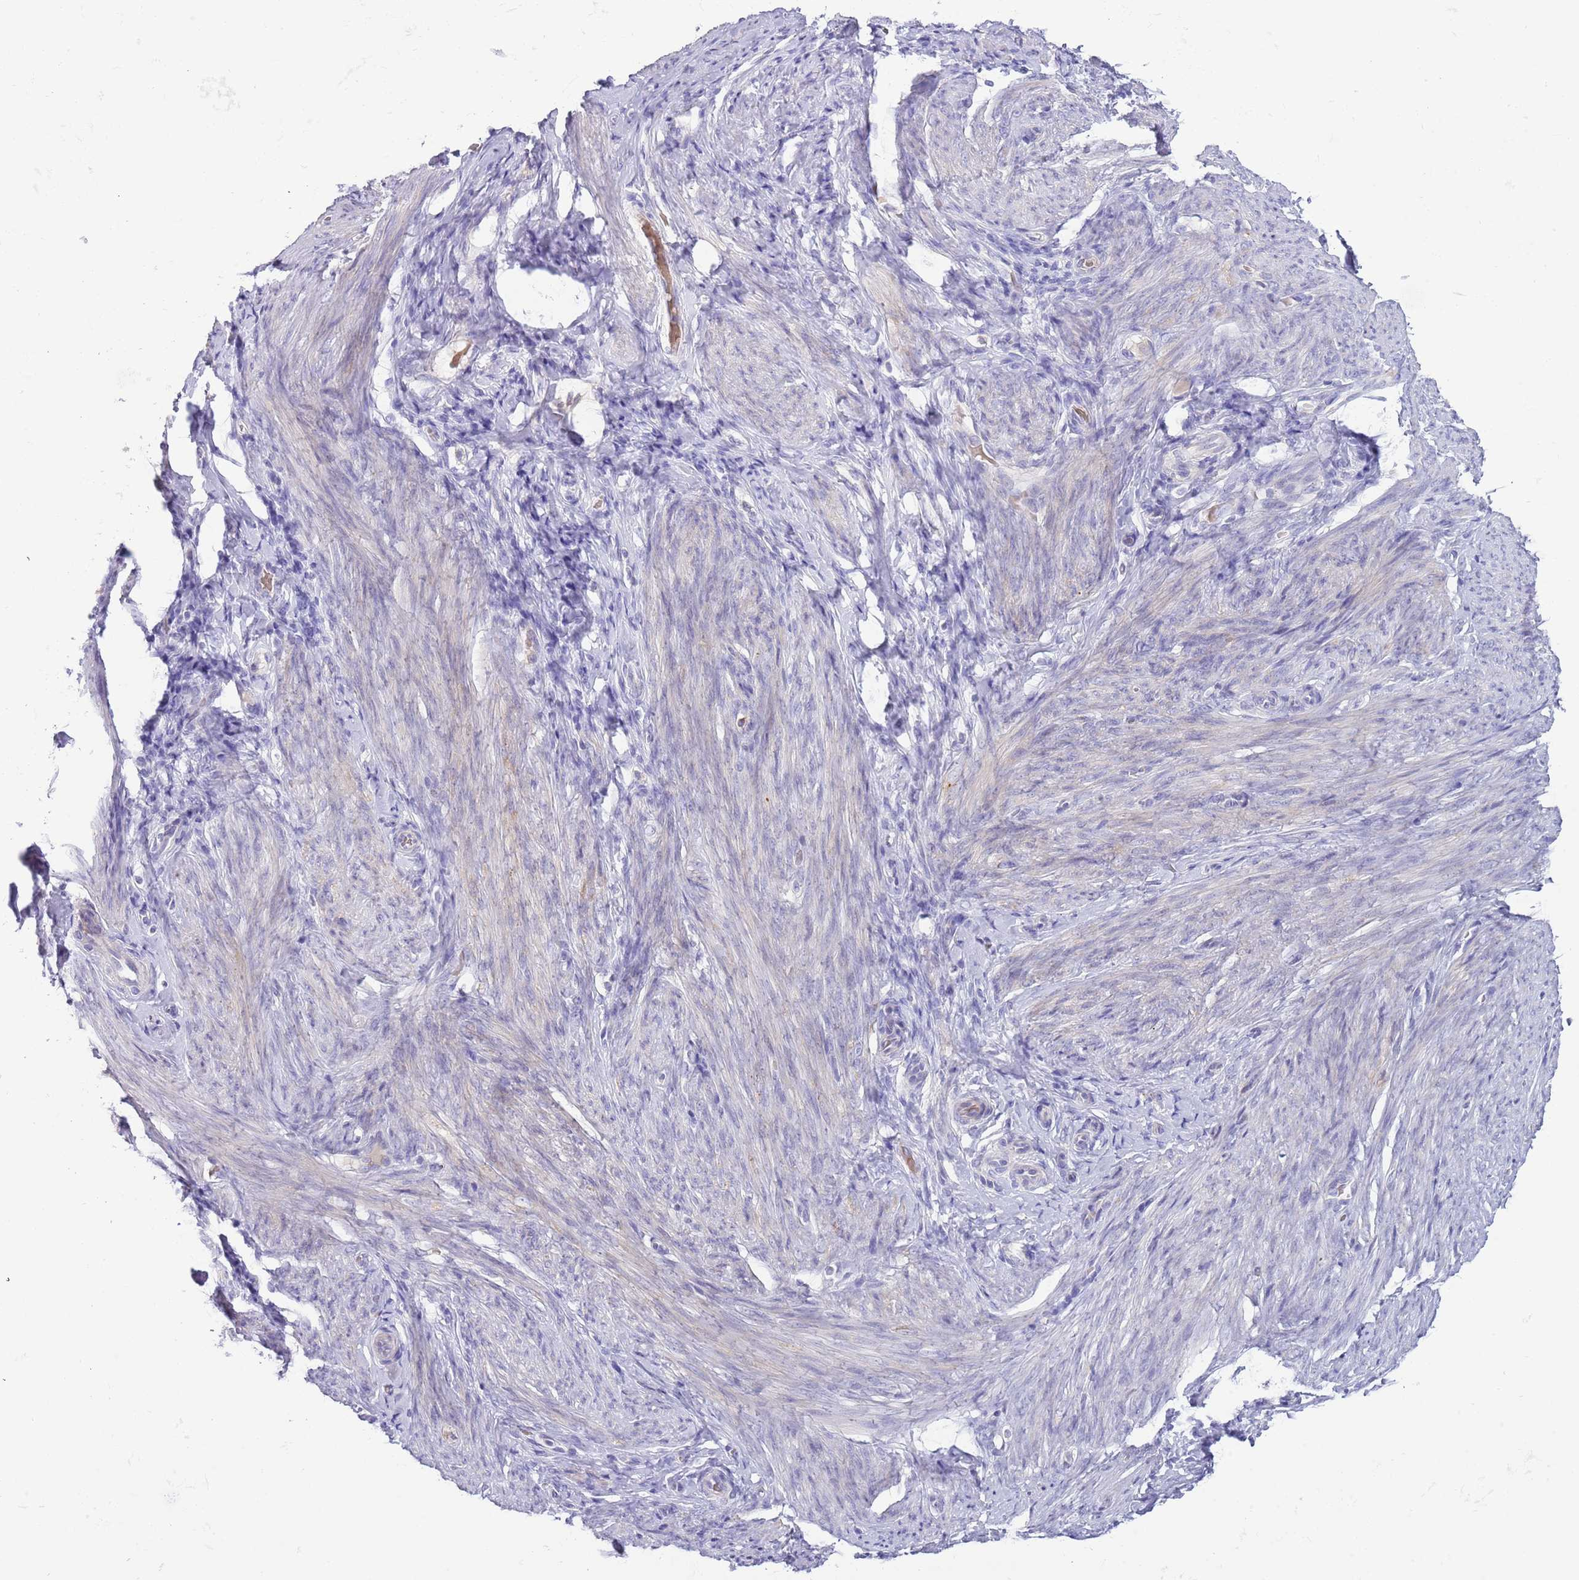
{"staining": {"intensity": "negative", "quantity": "none", "location": "none"}, "tissue": "endometrium", "cell_type": "Cells in endometrial stroma", "image_type": "normal", "snomed": [{"axis": "morphology", "description": "Normal tissue, NOS"}, {"axis": "topography", "description": "Endometrium"}], "caption": "Endometrium was stained to show a protein in brown. There is no significant staining in cells in endometrial stroma. (Stains: DAB immunohistochemistry (IHC) with hematoxylin counter stain, Microscopy: brightfield microscopy at high magnification).", "gene": "DDHD1", "patient": {"sex": "female", "age": 65}}